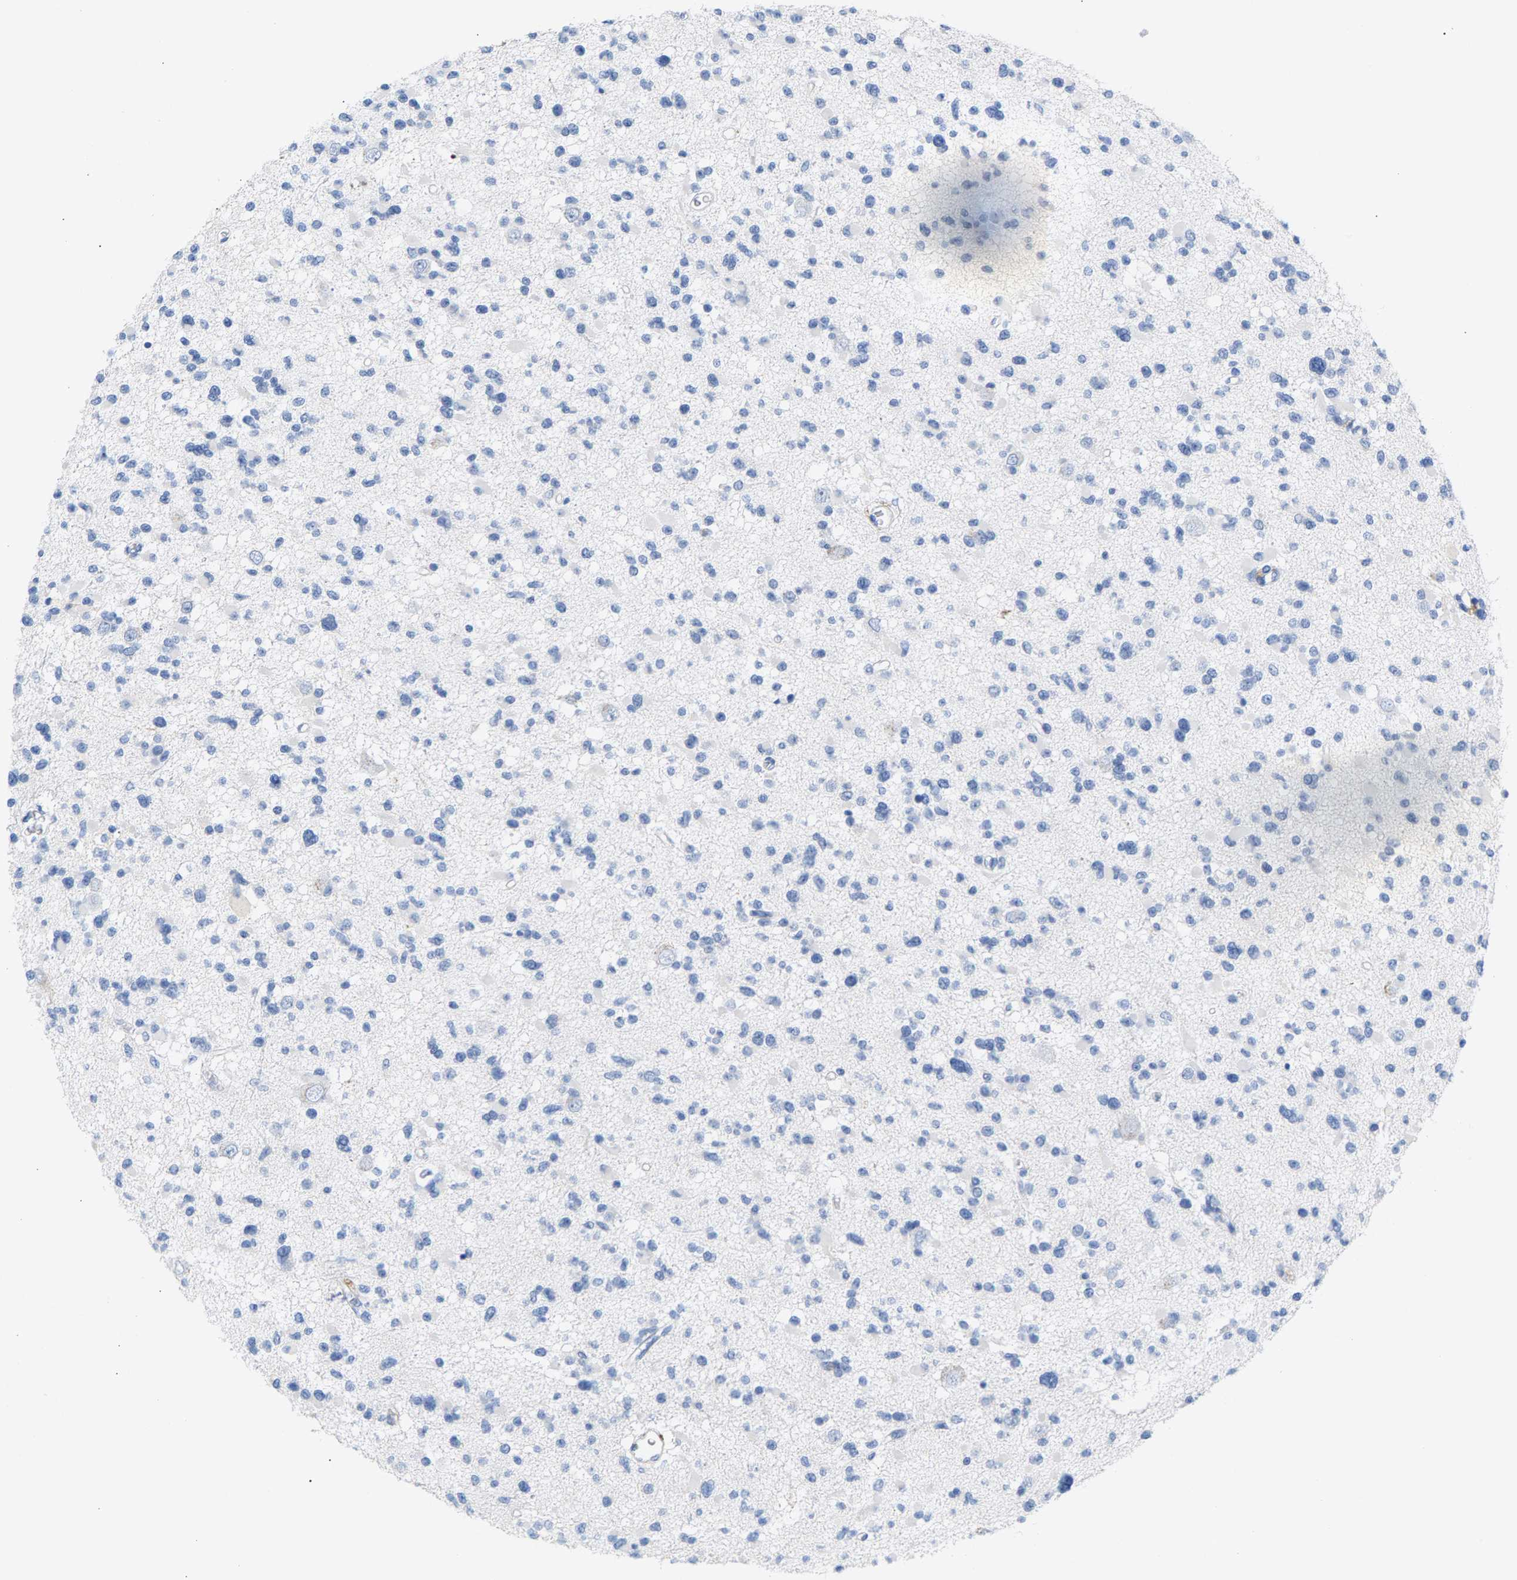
{"staining": {"intensity": "negative", "quantity": "none", "location": "none"}, "tissue": "glioma", "cell_type": "Tumor cells", "image_type": "cancer", "snomed": [{"axis": "morphology", "description": "Glioma, malignant, Low grade"}, {"axis": "topography", "description": "Brain"}], "caption": "An immunohistochemistry (IHC) micrograph of low-grade glioma (malignant) is shown. There is no staining in tumor cells of low-grade glioma (malignant).", "gene": "APOH", "patient": {"sex": "female", "age": 22}}